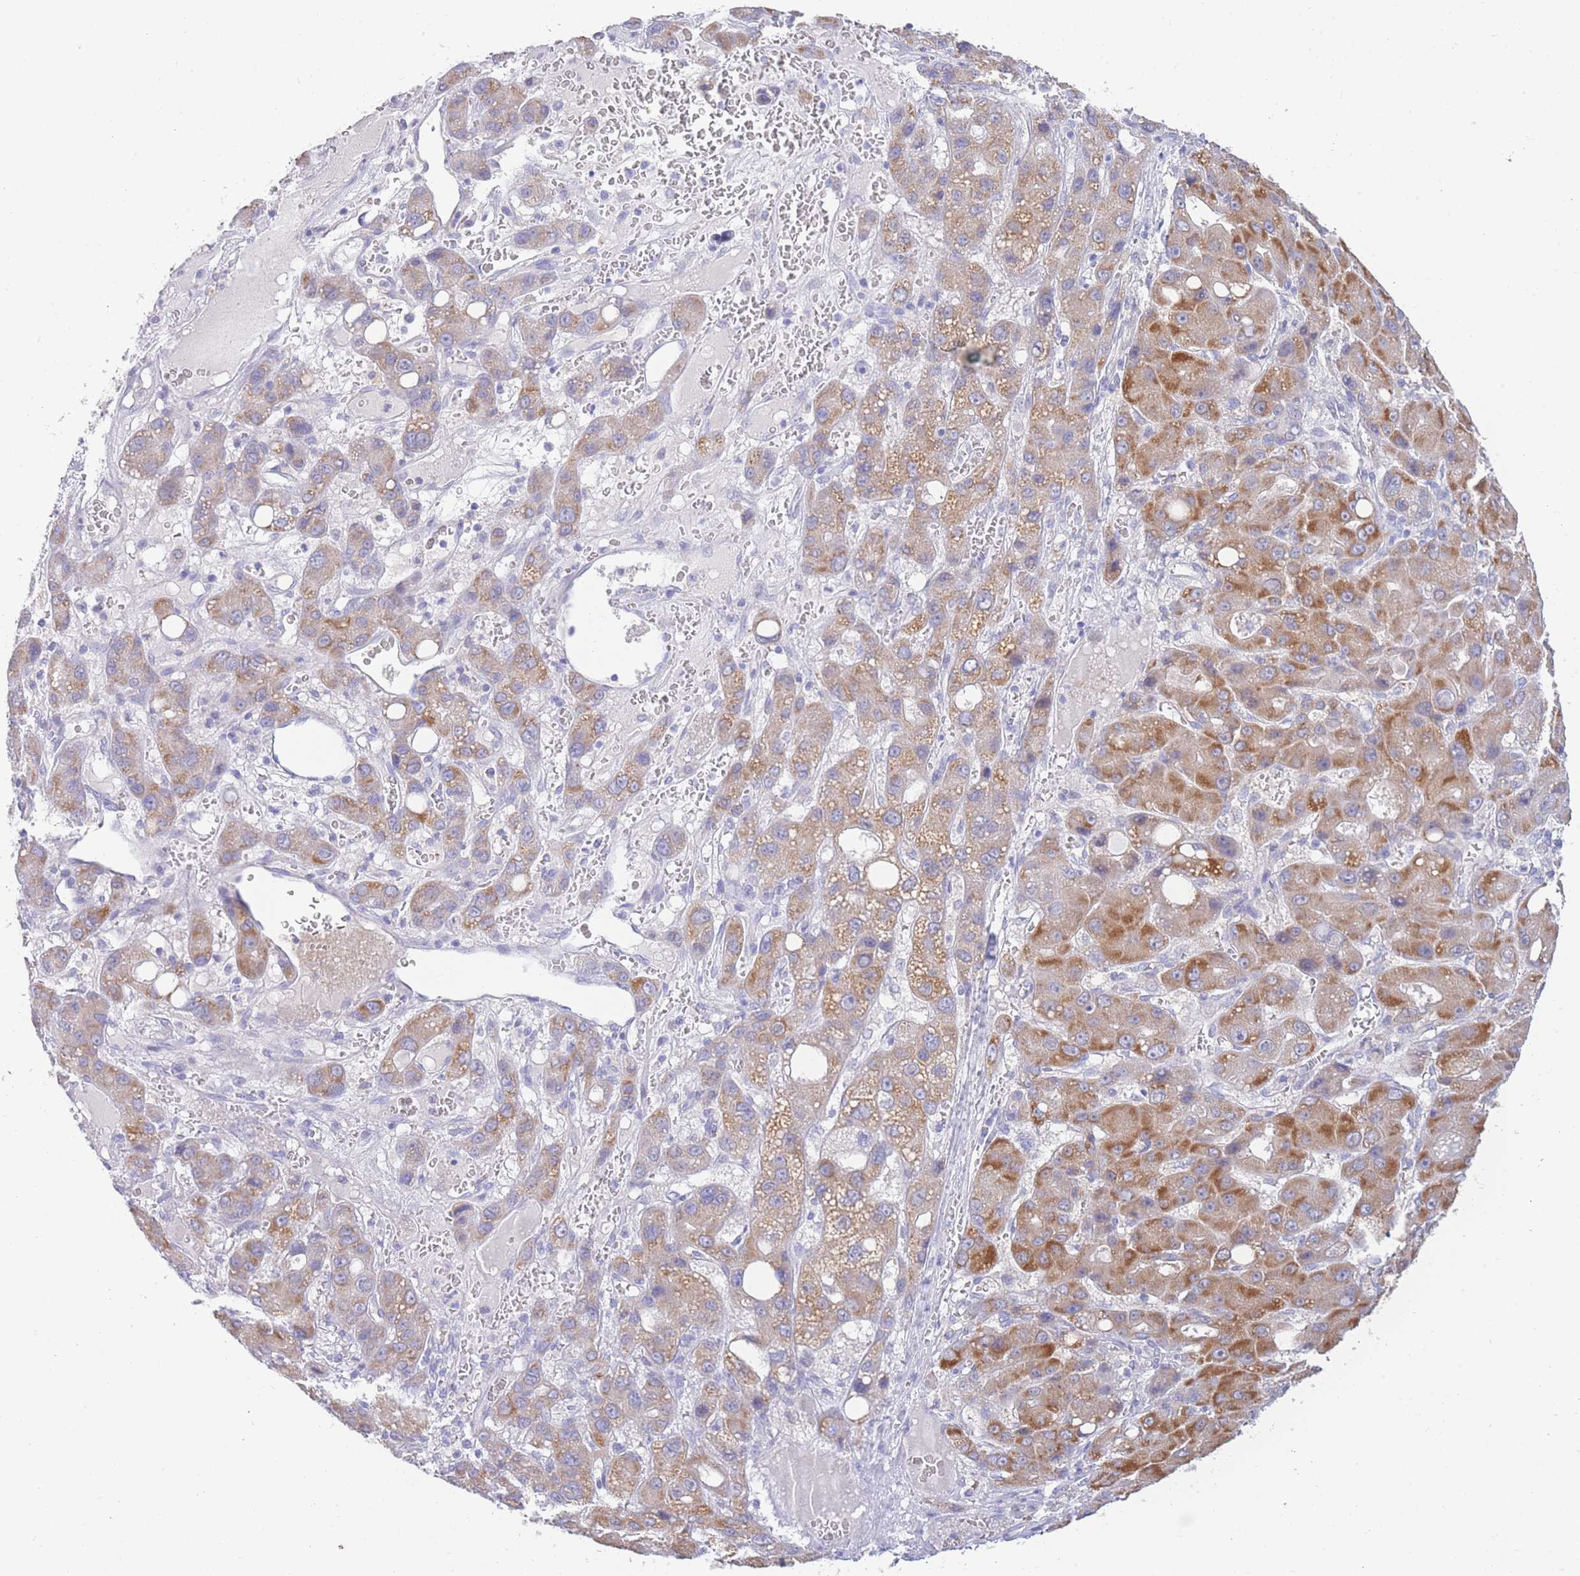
{"staining": {"intensity": "moderate", "quantity": ">75%", "location": "cytoplasmic/membranous"}, "tissue": "liver cancer", "cell_type": "Tumor cells", "image_type": "cancer", "snomed": [{"axis": "morphology", "description": "Carcinoma, Hepatocellular, NOS"}, {"axis": "topography", "description": "Liver"}], "caption": "There is medium levels of moderate cytoplasmic/membranous positivity in tumor cells of liver cancer, as demonstrated by immunohistochemical staining (brown color).", "gene": "LRRC37A", "patient": {"sex": "male", "age": 55}}